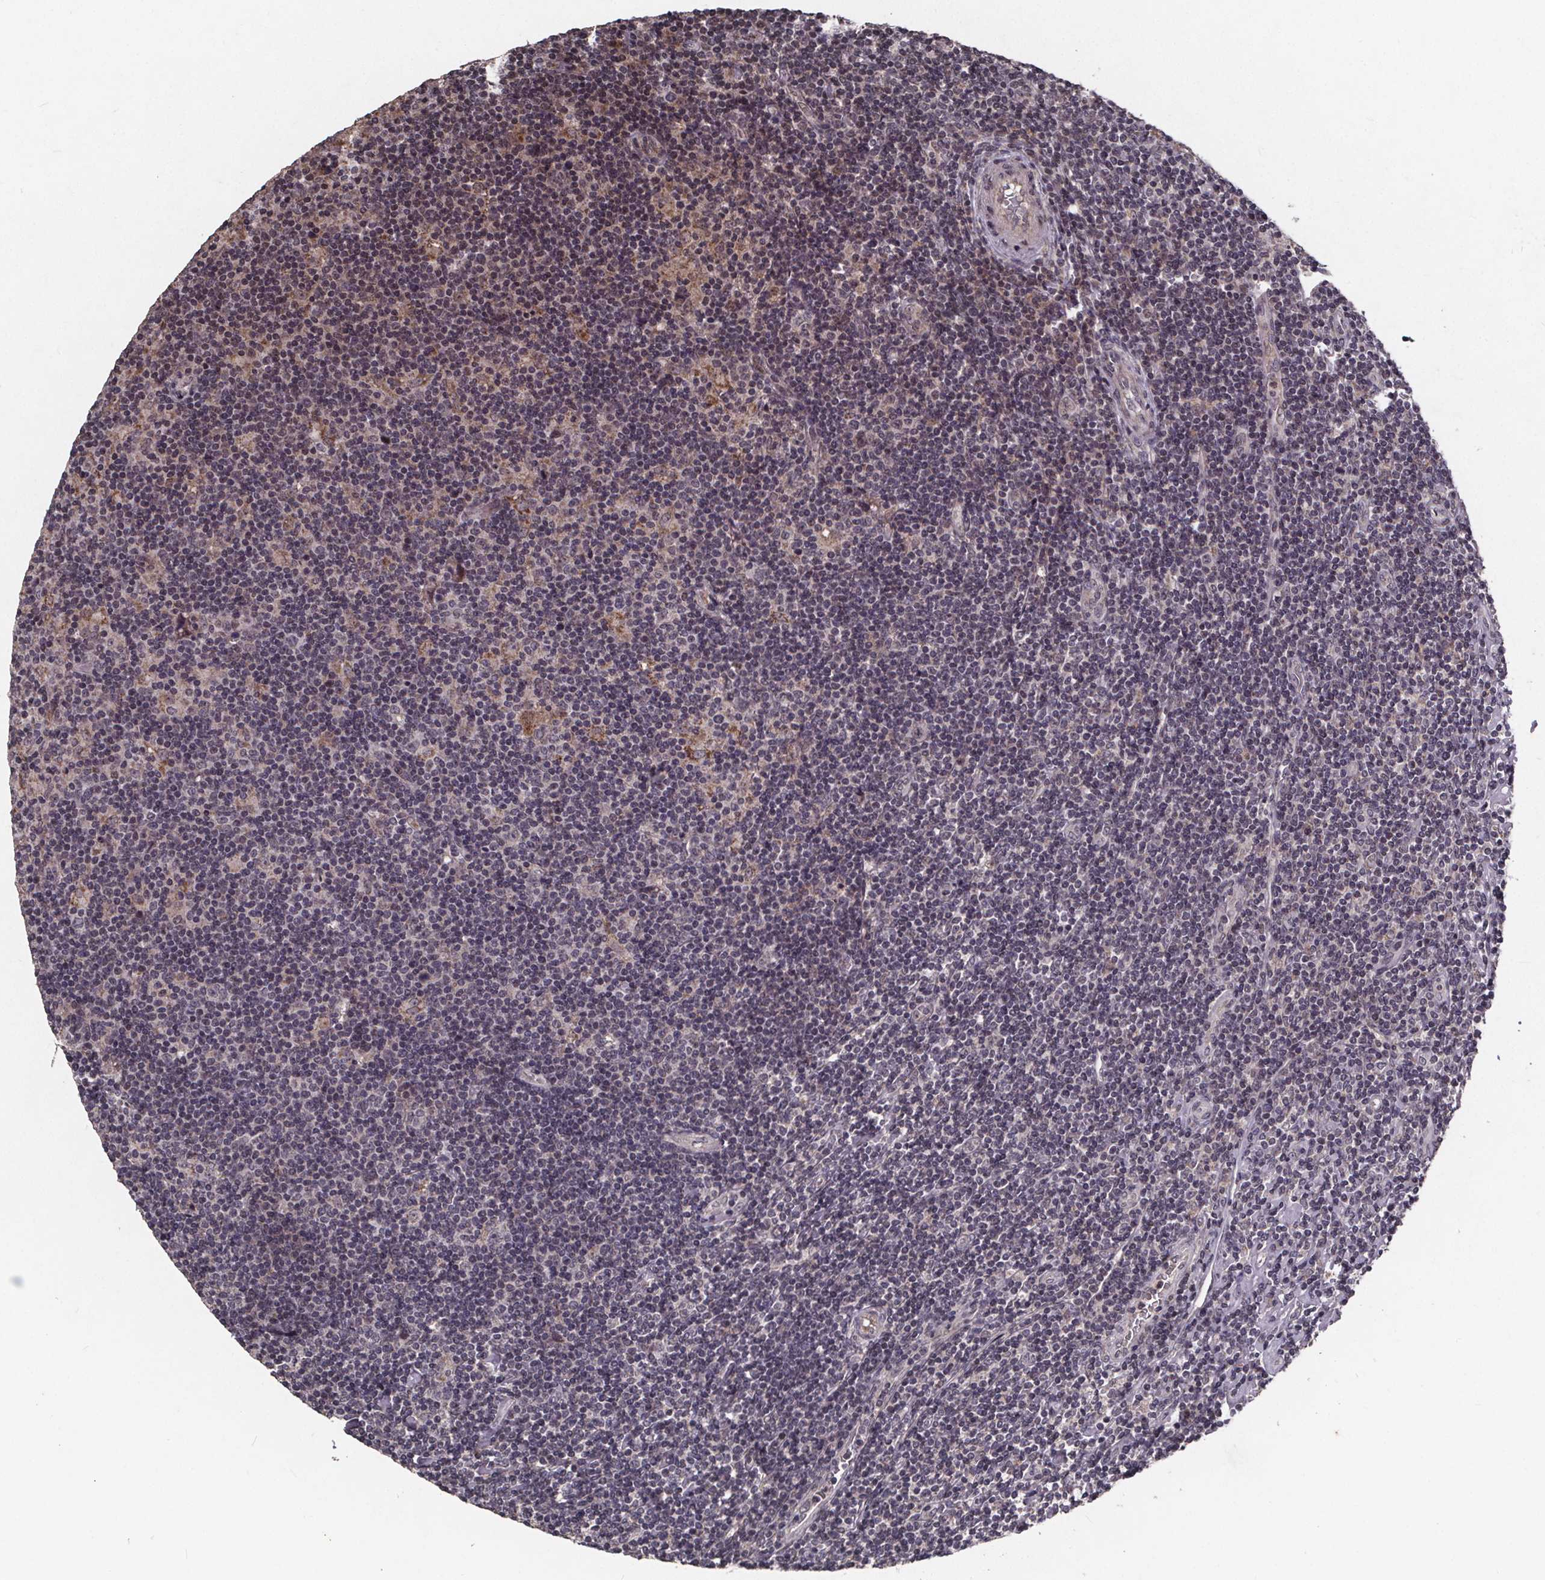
{"staining": {"intensity": "negative", "quantity": "none", "location": "none"}, "tissue": "lymphoma", "cell_type": "Tumor cells", "image_type": "cancer", "snomed": [{"axis": "morphology", "description": "Hodgkin's disease, NOS"}, {"axis": "topography", "description": "Lymph node"}], "caption": "Tumor cells are negative for brown protein staining in Hodgkin's disease.", "gene": "GPX3", "patient": {"sex": "male", "age": 40}}